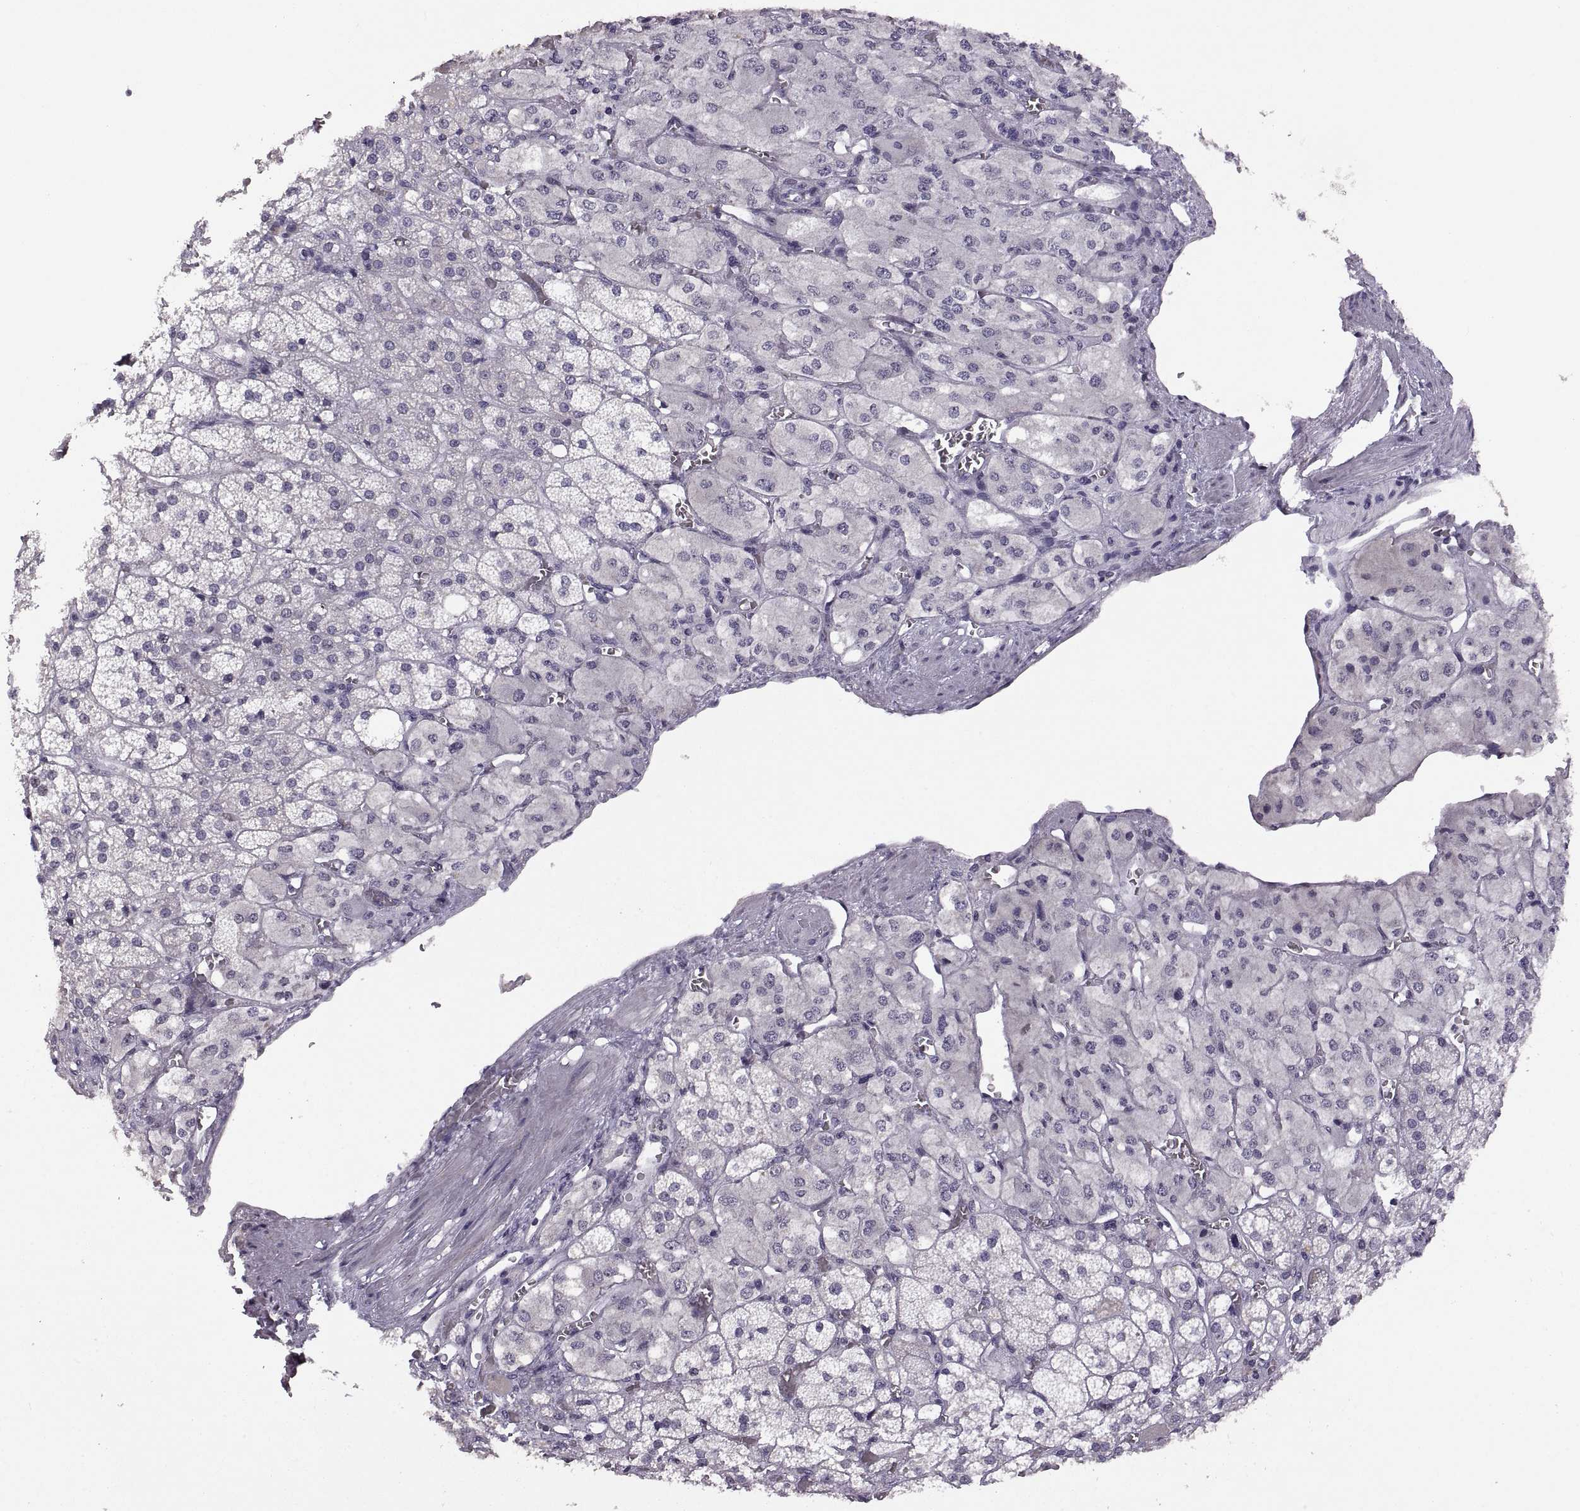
{"staining": {"intensity": "negative", "quantity": "none", "location": "none"}, "tissue": "adrenal gland", "cell_type": "Glandular cells", "image_type": "normal", "snomed": [{"axis": "morphology", "description": "Normal tissue, NOS"}, {"axis": "topography", "description": "Adrenal gland"}], "caption": "Immunohistochemistry of unremarkable adrenal gland exhibits no expression in glandular cells. (DAB (3,3'-diaminobenzidine) immunohistochemistry with hematoxylin counter stain).", "gene": "NEK2", "patient": {"sex": "female", "age": 60}}